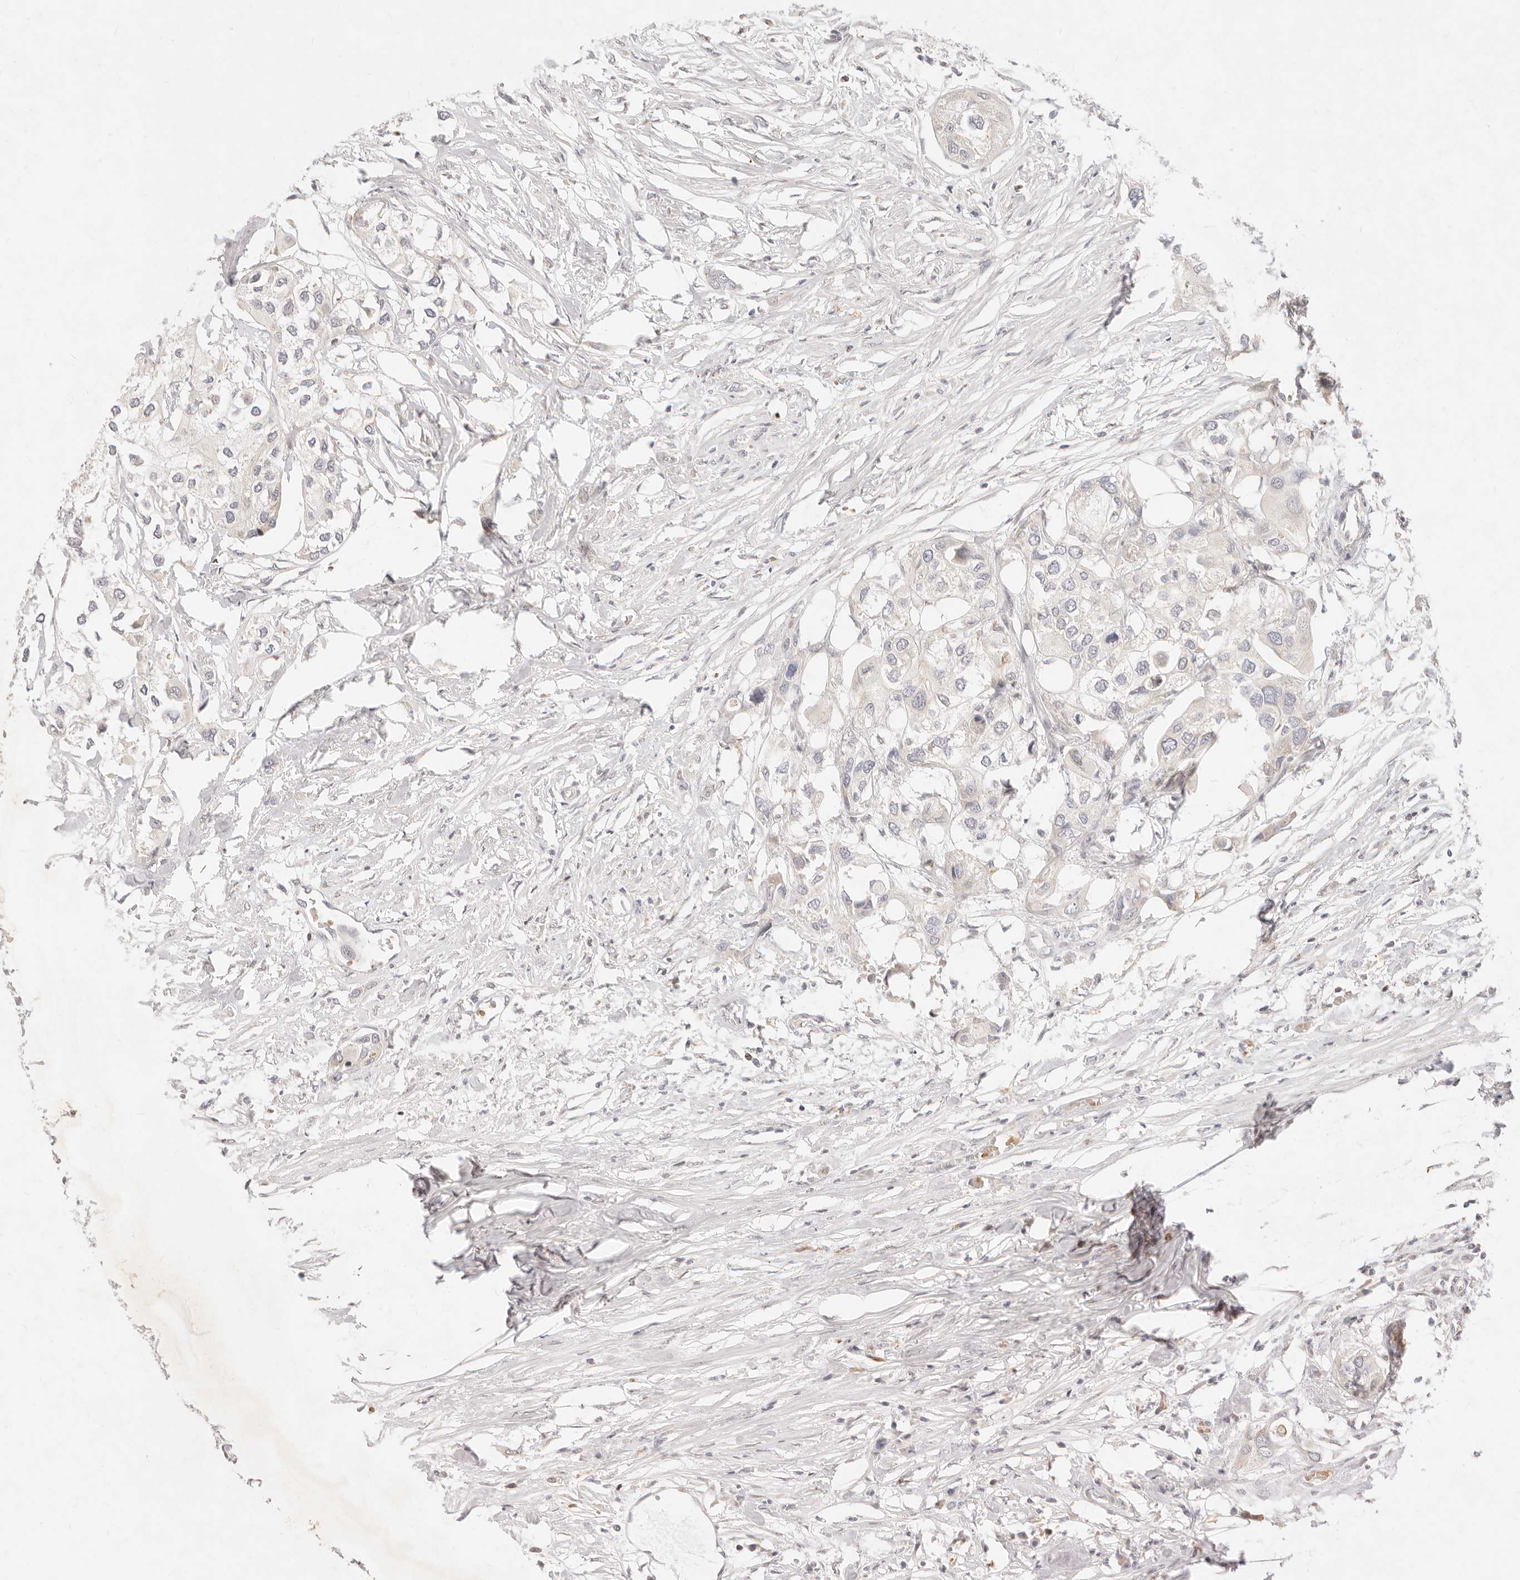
{"staining": {"intensity": "negative", "quantity": "none", "location": "none"}, "tissue": "urothelial cancer", "cell_type": "Tumor cells", "image_type": "cancer", "snomed": [{"axis": "morphology", "description": "Urothelial carcinoma, High grade"}, {"axis": "topography", "description": "Urinary bladder"}], "caption": "Immunohistochemistry image of human urothelial cancer stained for a protein (brown), which displays no positivity in tumor cells.", "gene": "ASCL3", "patient": {"sex": "male", "age": 64}}